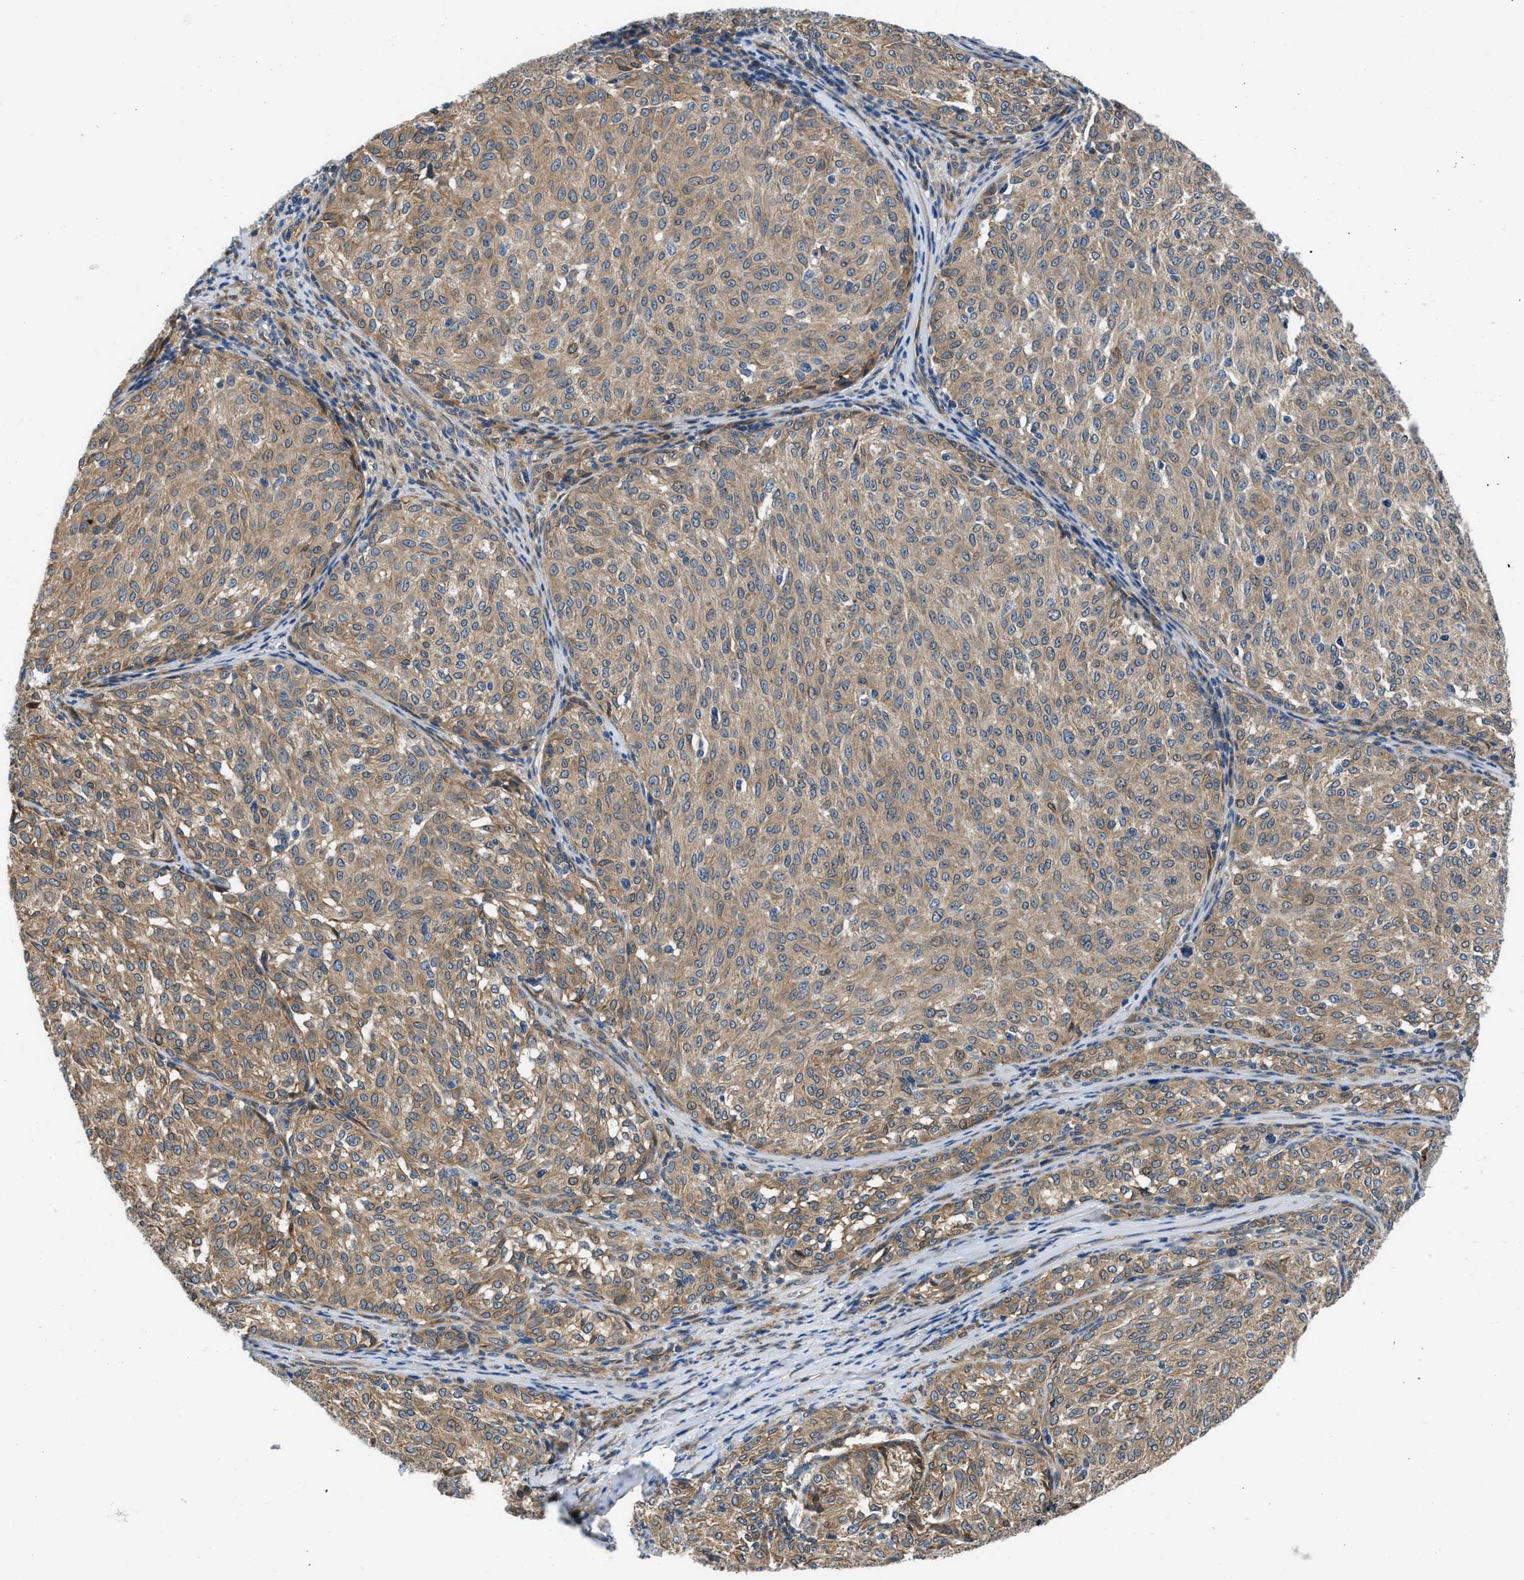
{"staining": {"intensity": "moderate", "quantity": ">75%", "location": "cytoplasmic/membranous"}, "tissue": "melanoma", "cell_type": "Tumor cells", "image_type": "cancer", "snomed": [{"axis": "morphology", "description": "Malignant melanoma, NOS"}, {"axis": "topography", "description": "Skin"}], "caption": "A micrograph showing moderate cytoplasmic/membranous staining in about >75% of tumor cells in malignant melanoma, as visualized by brown immunohistochemical staining.", "gene": "ARL6IP5", "patient": {"sex": "female", "age": 72}}